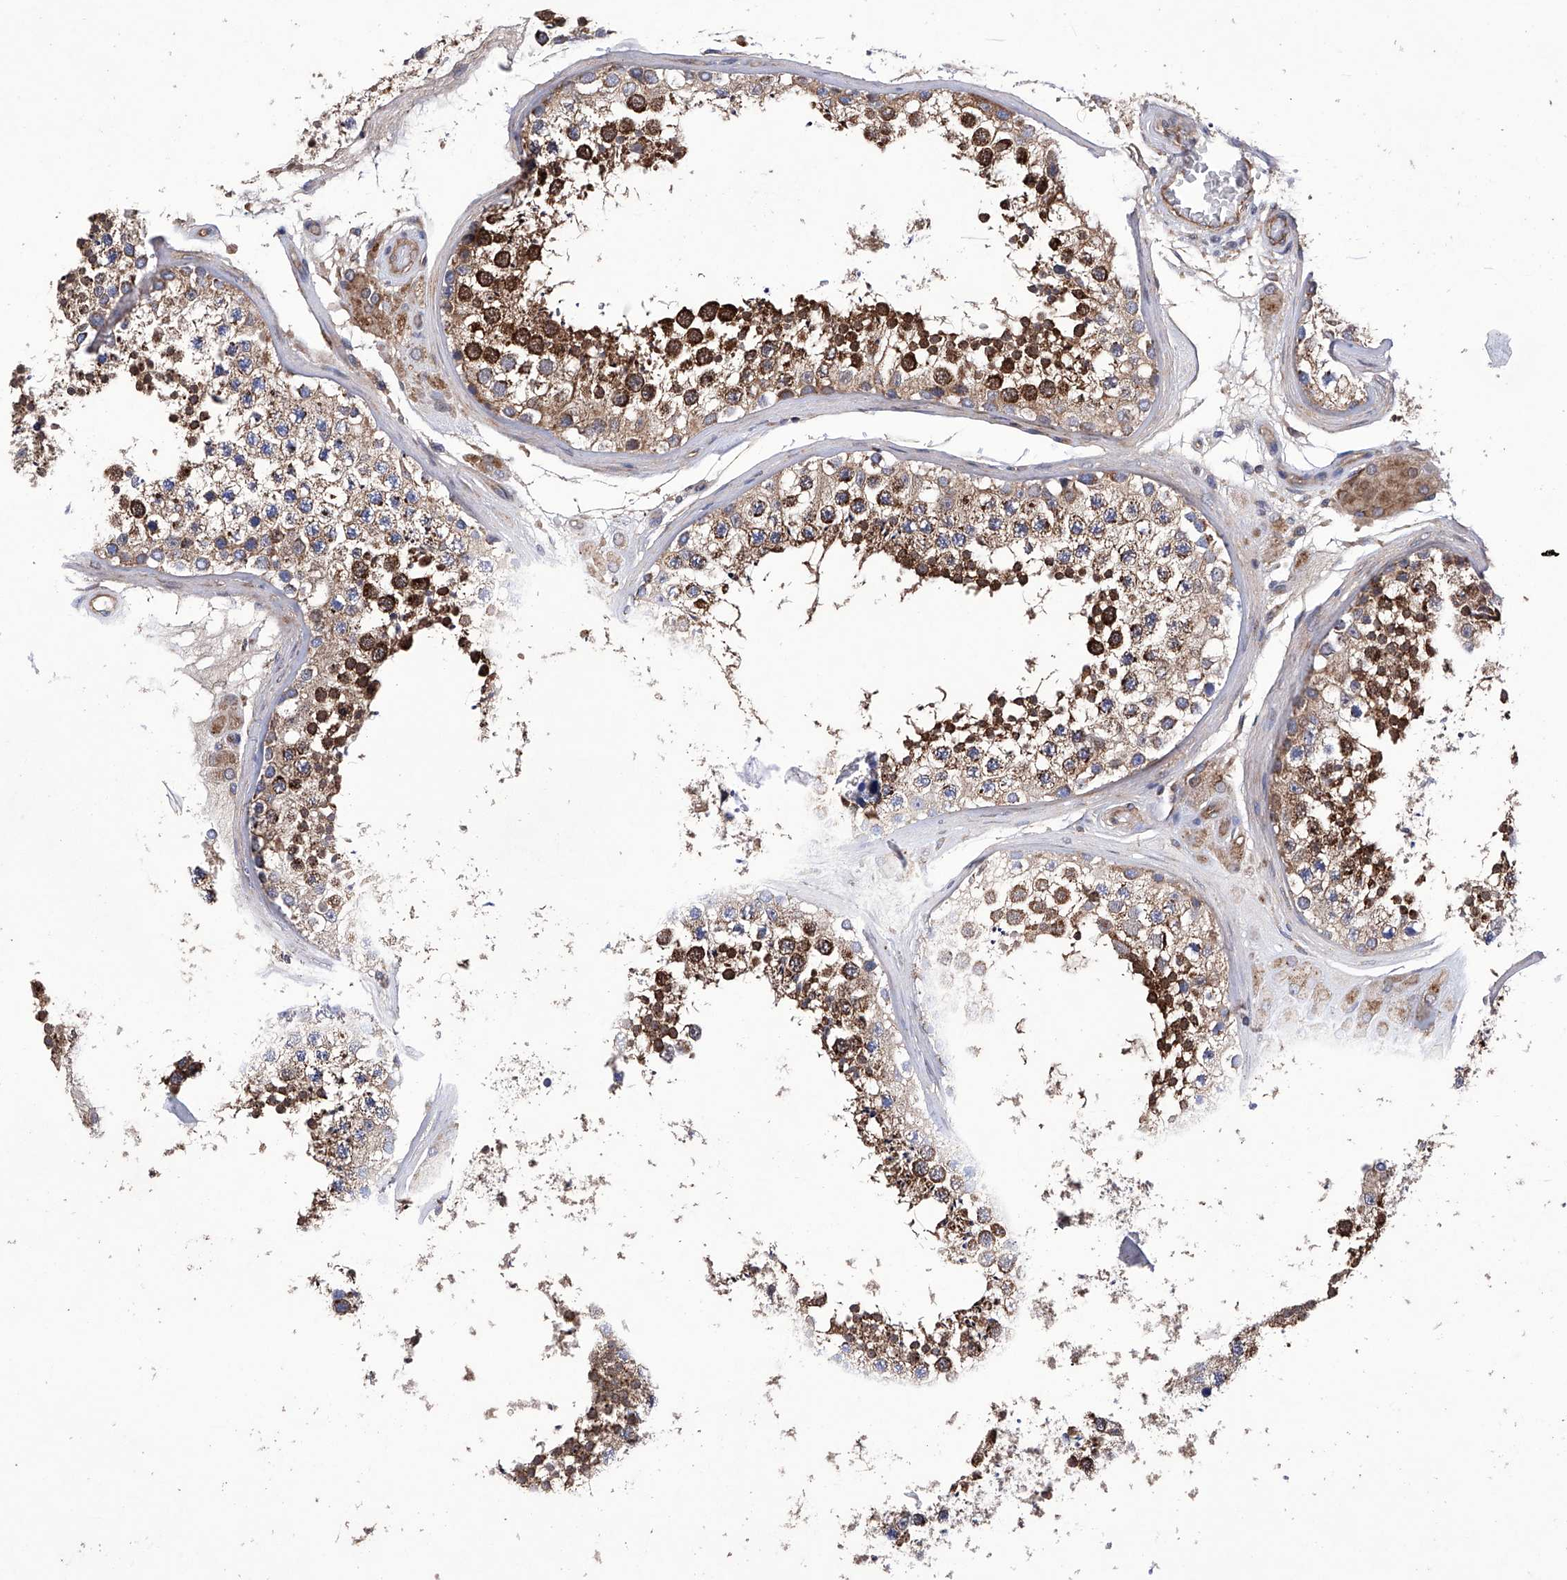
{"staining": {"intensity": "strong", "quantity": "25%-75%", "location": "cytoplasmic/membranous"}, "tissue": "testis", "cell_type": "Cells in seminiferous ducts", "image_type": "normal", "snomed": [{"axis": "morphology", "description": "Normal tissue, NOS"}, {"axis": "topography", "description": "Testis"}], "caption": "IHC (DAB (3,3'-diaminobenzidine)) staining of benign testis displays strong cytoplasmic/membranous protein positivity in approximately 25%-75% of cells in seminiferous ducts.", "gene": "EFCAB2", "patient": {"sex": "male", "age": 46}}